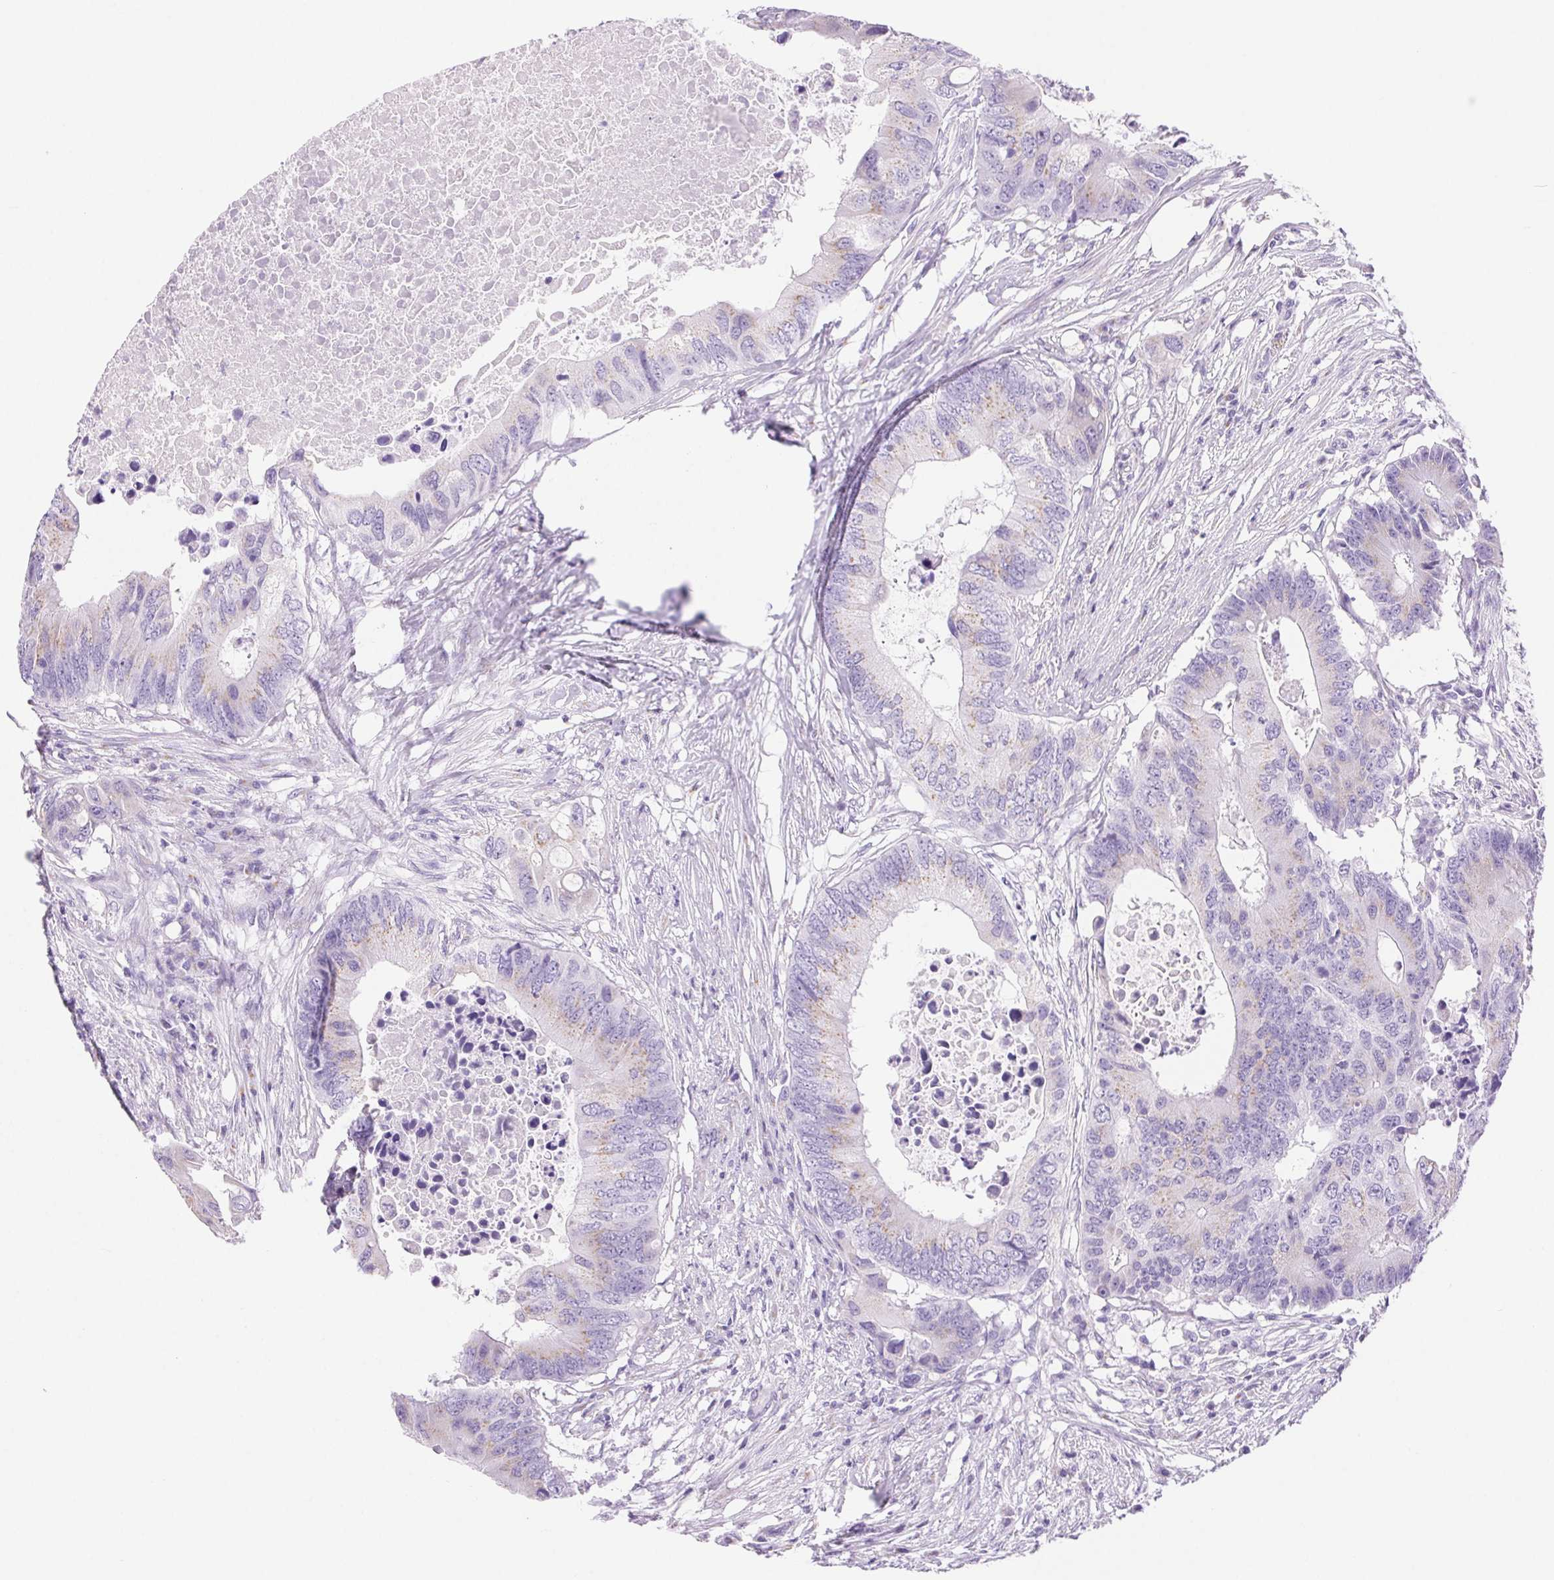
{"staining": {"intensity": "weak", "quantity": "<25%", "location": "cytoplasmic/membranous"}, "tissue": "colorectal cancer", "cell_type": "Tumor cells", "image_type": "cancer", "snomed": [{"axis": "morphology", "description": "Adenocarcinoma, NOS"}, {"axis": "topography", "description": "Colon"}], "caption": "Immunohistochemical staining of human colorectal cancer demonstrates no significant expression in tumor cells.", "gene": "SERPINB3", "patient": {"sex": "male", "age": 71}}